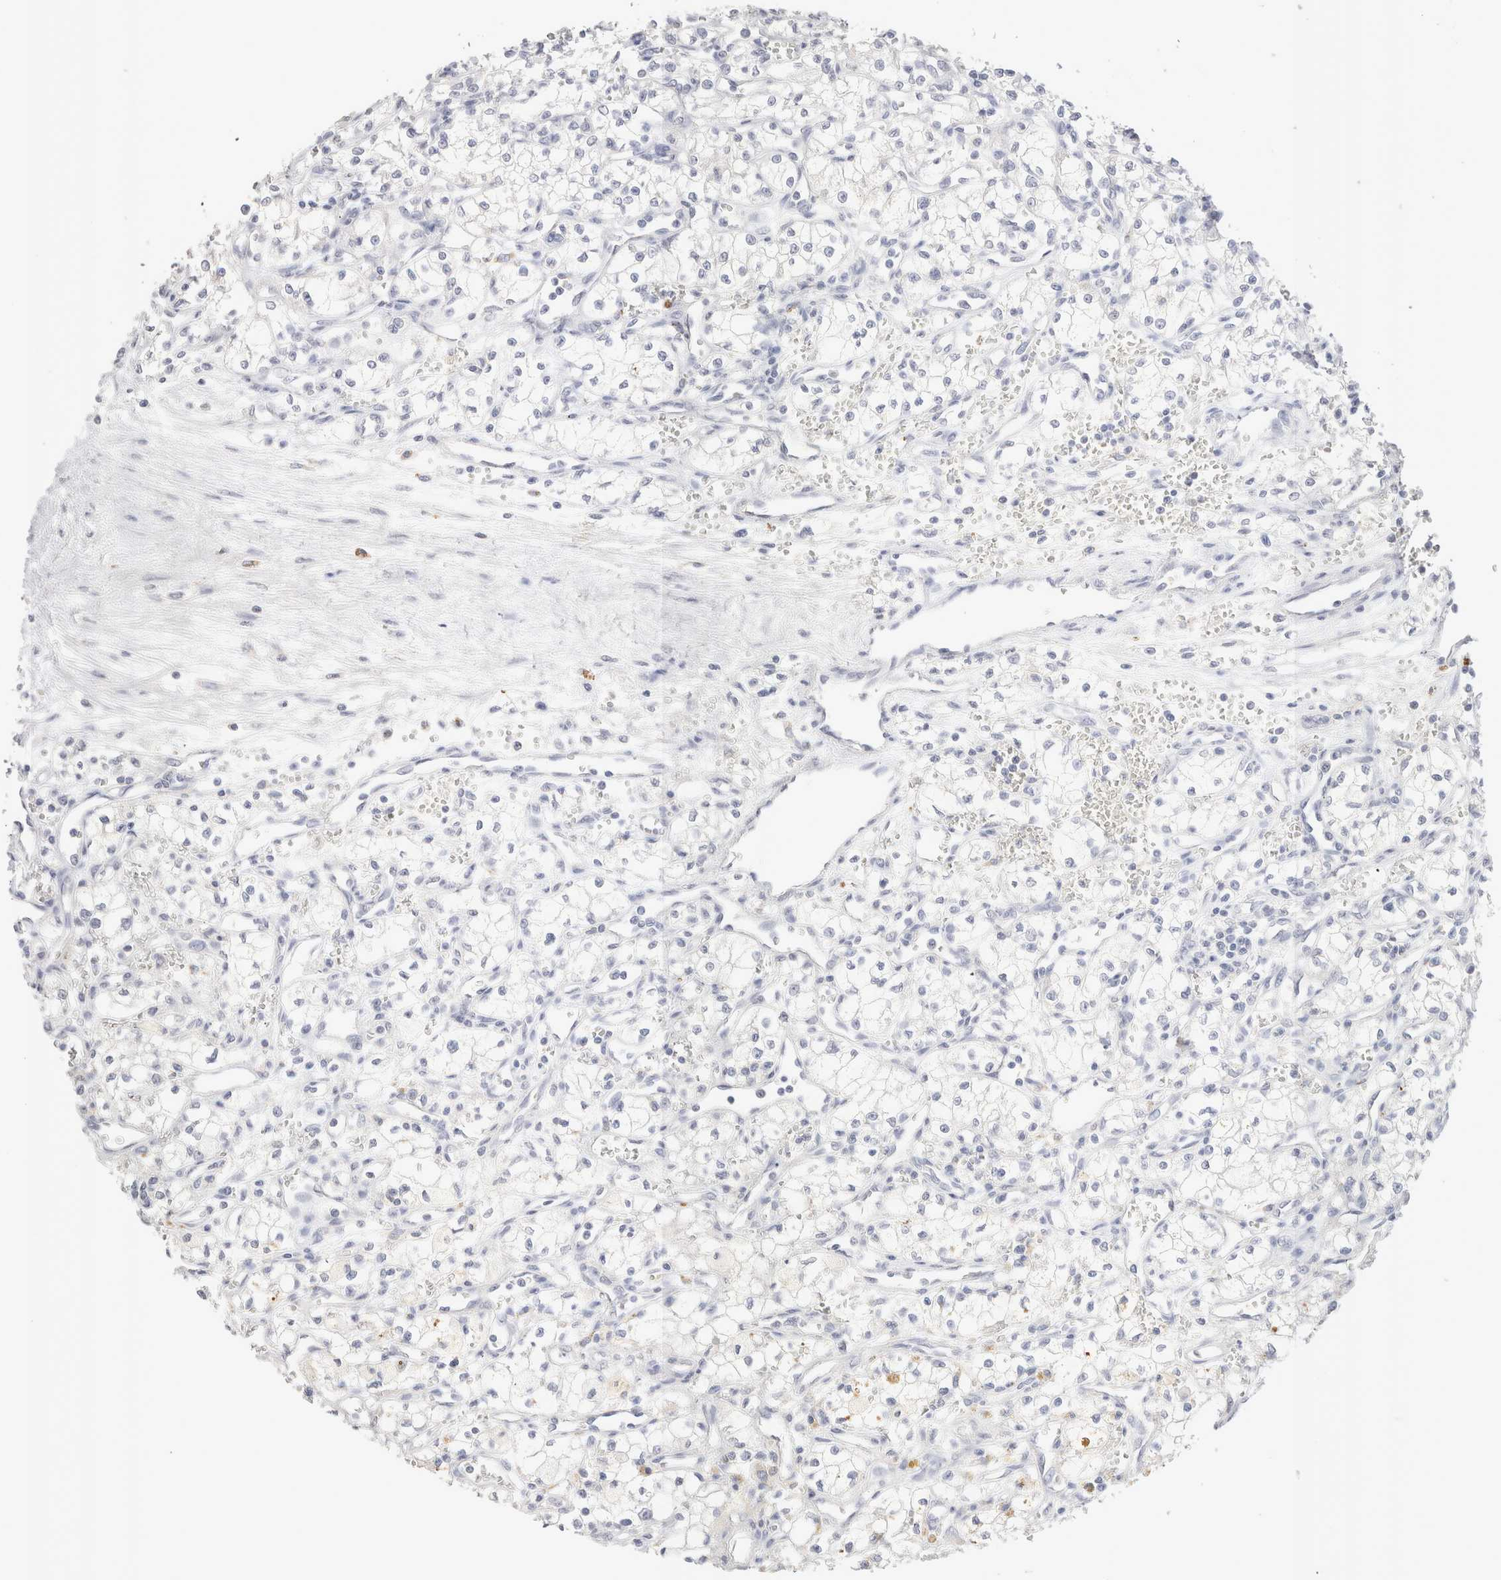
{"staining": {"intensity": "negative", "quantity": "none", "location": "none"}, "tissue": "renal cancer", "cell_type": "Tumor cells", "image_type": "cancer", "snomed": [{"axis": "morphology", "description": "Adenocarcinoma, NOS"}, {"axis": "topography", "description": "Kidney"}], "caption": "IHC histopathology image of human adenocarcinoma (renal) stained for a protein (brown), which shows no staining in tumor cells.", "gene": "EPCAM", "patient": {"sex": "male", "age": 59}}